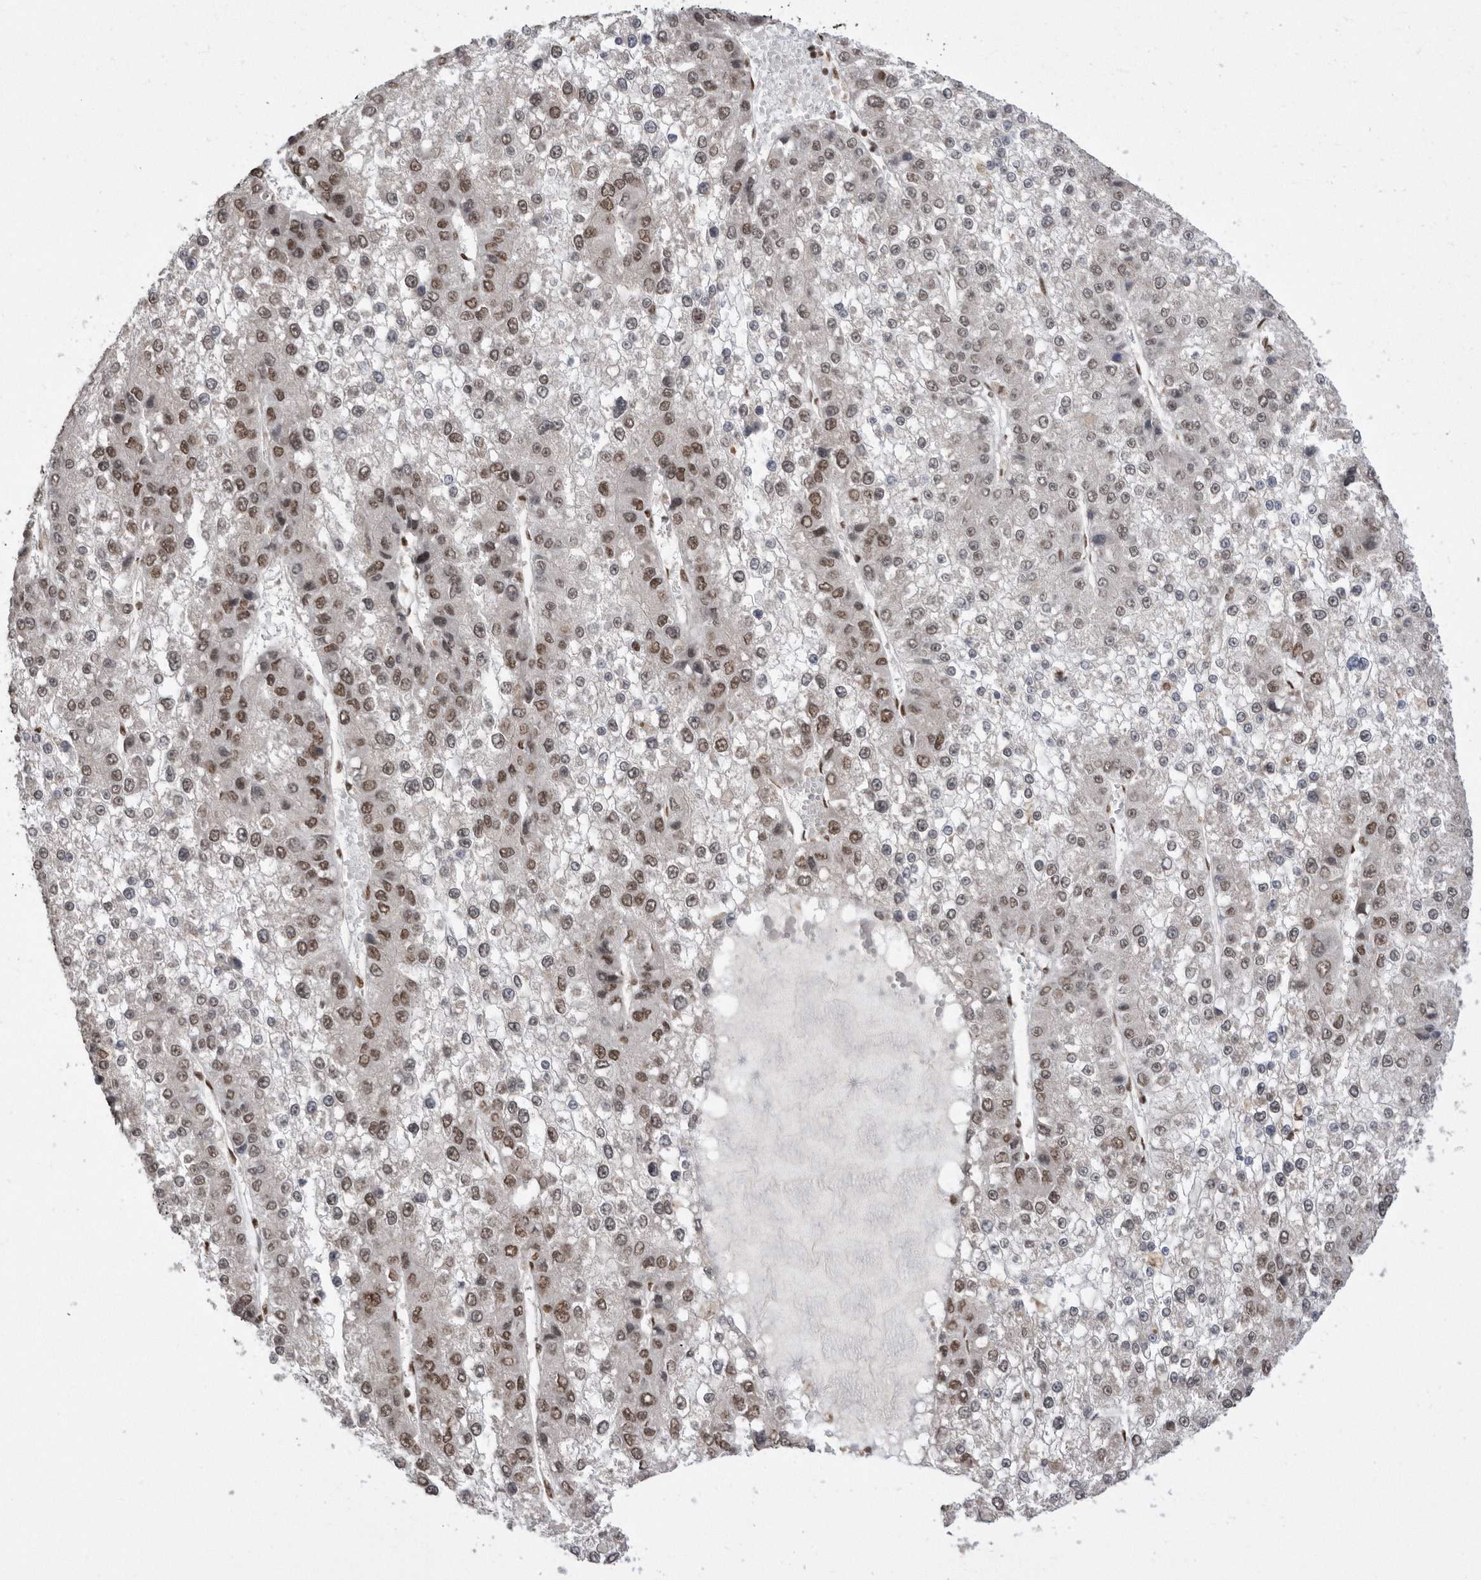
{"staining": {"intensity": "moderate", "quantity": "25%-75%", "location": "nuclear"}, "tissue": "liver cancer", "cell_type": "Tumor cells", "image_type": "cancer", "snomed": [{"axis": "morphology", "description": "Carcinoma, Hepatocellular, NOS"}, {"axis": "topography", "description": "Liver"}], "caption": "There is medium levels of moderate nuclear expression in tumor cells of liver cancer (hepatocellular carcinoma), as demonstrated by immunohistochemical staining (brown color).", "gene": "TDRD3", "patient": {"sex": "female", "age": 73}}